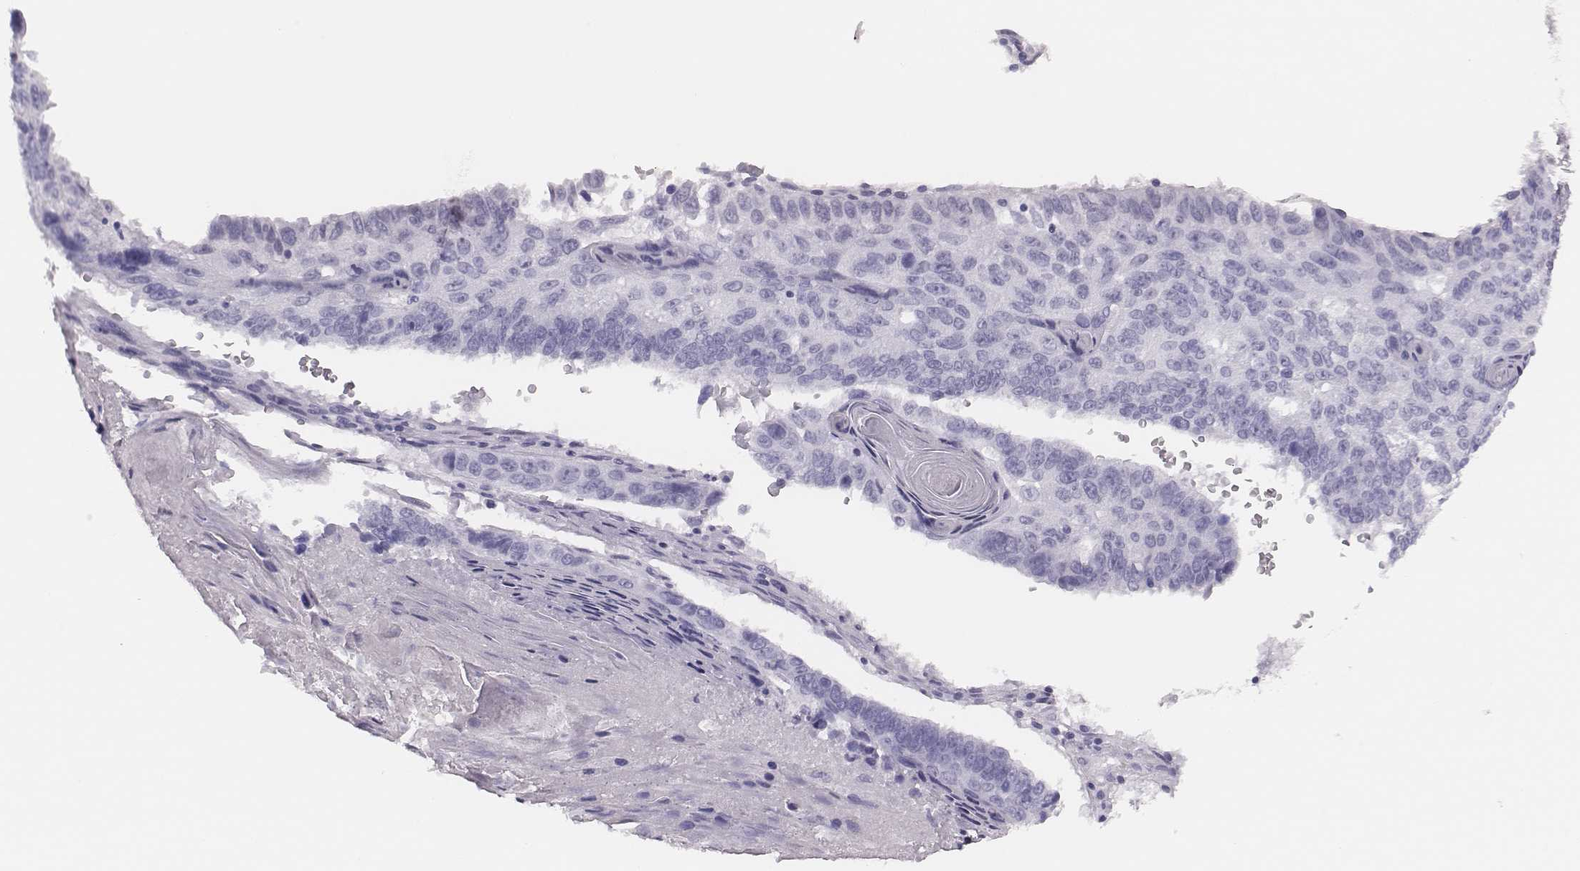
{"staining": {"intensity": "negative", "quantity": "none", "location": "none"}, "tissue": "lung cancer", "cell_type": "Tumor cells", "image_type": "cancer", "snomed": [{"axis": "morphology", "description": "Squamous cell carcinoma, NOS"}, {"axis": "topography", "description": "Lung"}], "caption": "A photomicrograph of lung squamous cell carcinoma stained for a protein displays no brown staining in tumor cells.", "gene": "H1-6", "patient": {"sex": "male", "age": 73}}